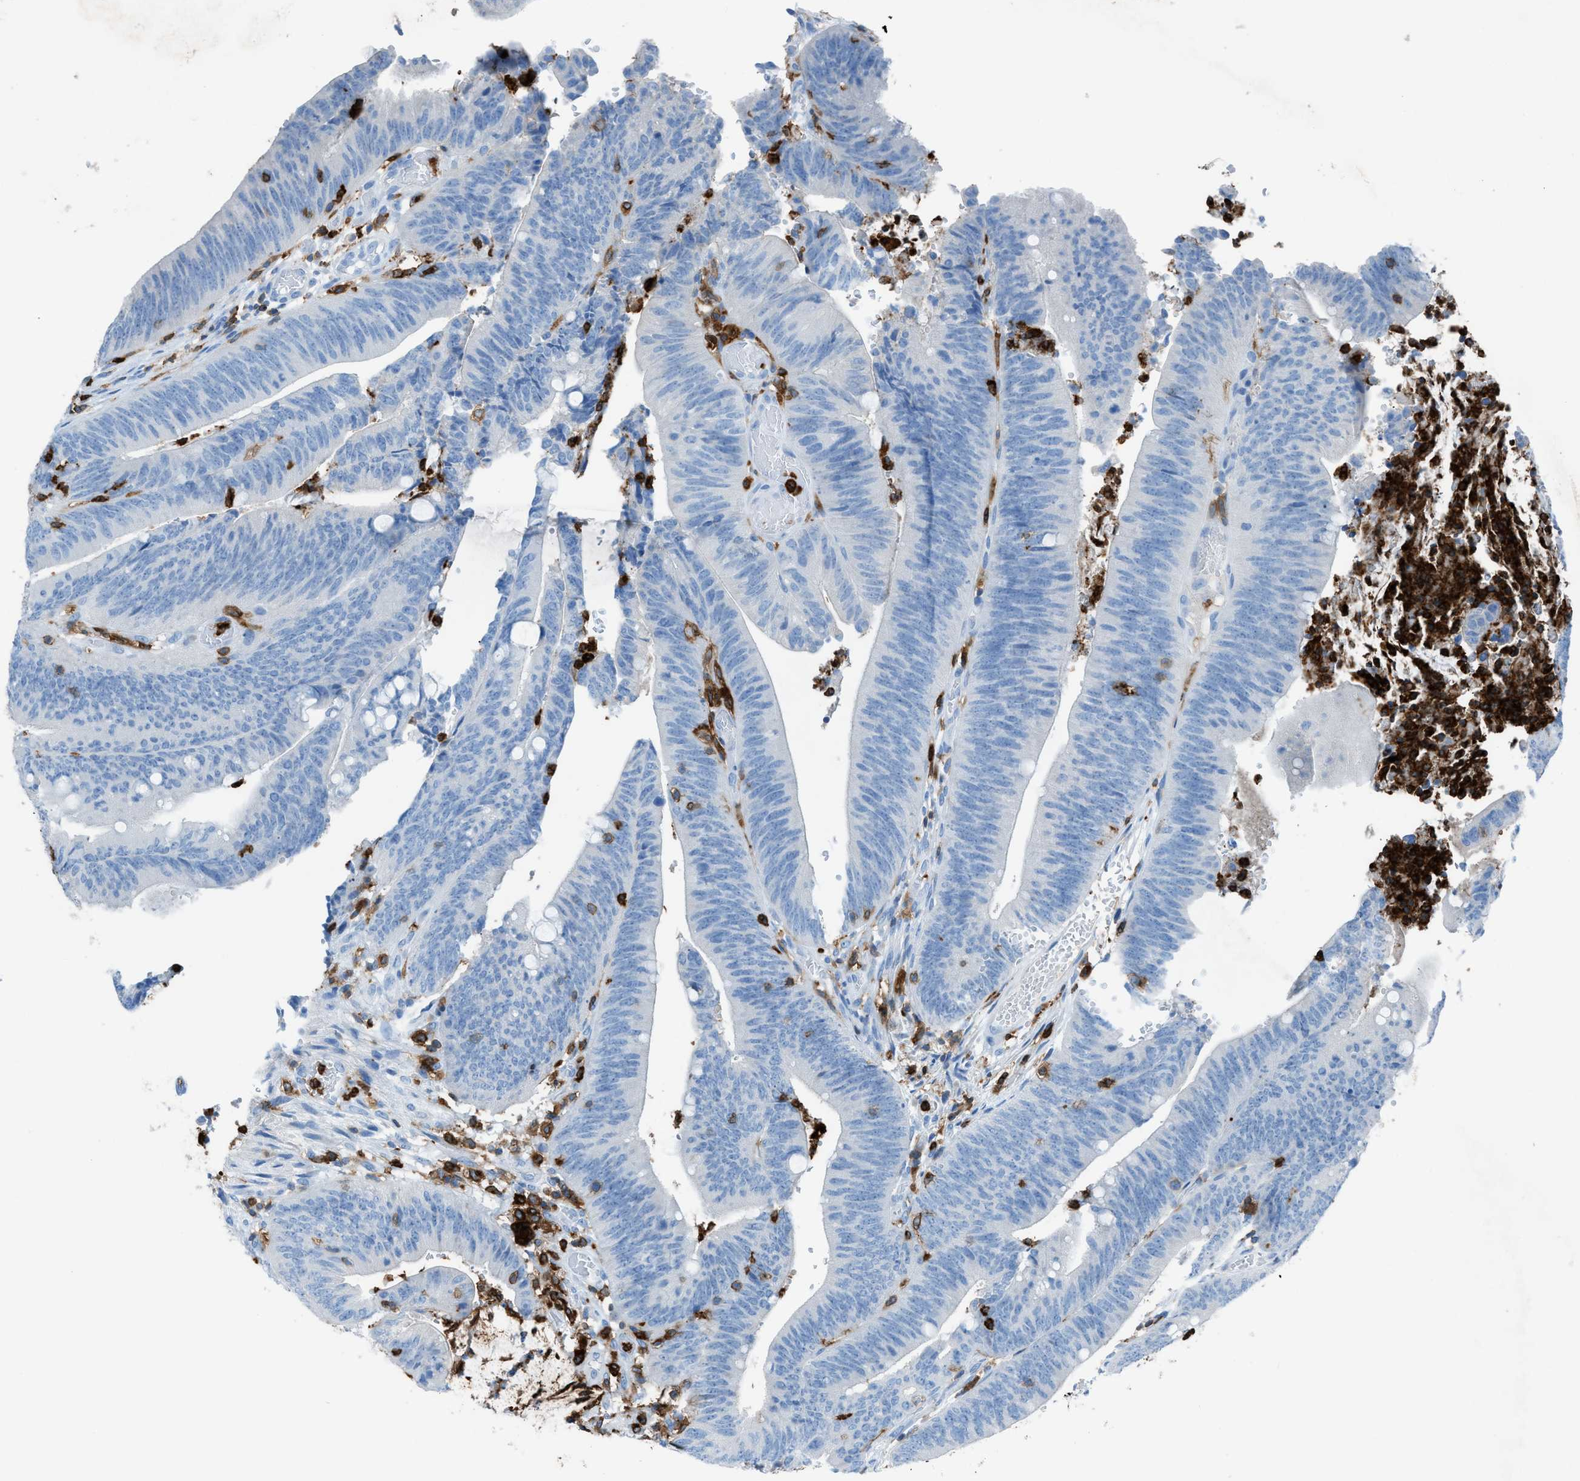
{"staining": {"intensity": "negative", "quantity": "none", "location": "none"}, "tissue": "colorectal cancer", "cell_type": "Tumor cells", "image_type": "cancer", "snomed": [{"axis": "morphology", "description": "Normal tissue, NOS"}, {"axis": "morphology", "description": "Adenocarcinoma, NOS"}, {"axis": "topography", "description": "Rectum"}], "caption": "The immunohistochemistry (IHC) photomicrograph has no significant staining in tumor cells of colorectal cancer (adenocarcinoma) tissue.", "gene": "ITGB2", "patient": {"sex": "female", "age": 66}}